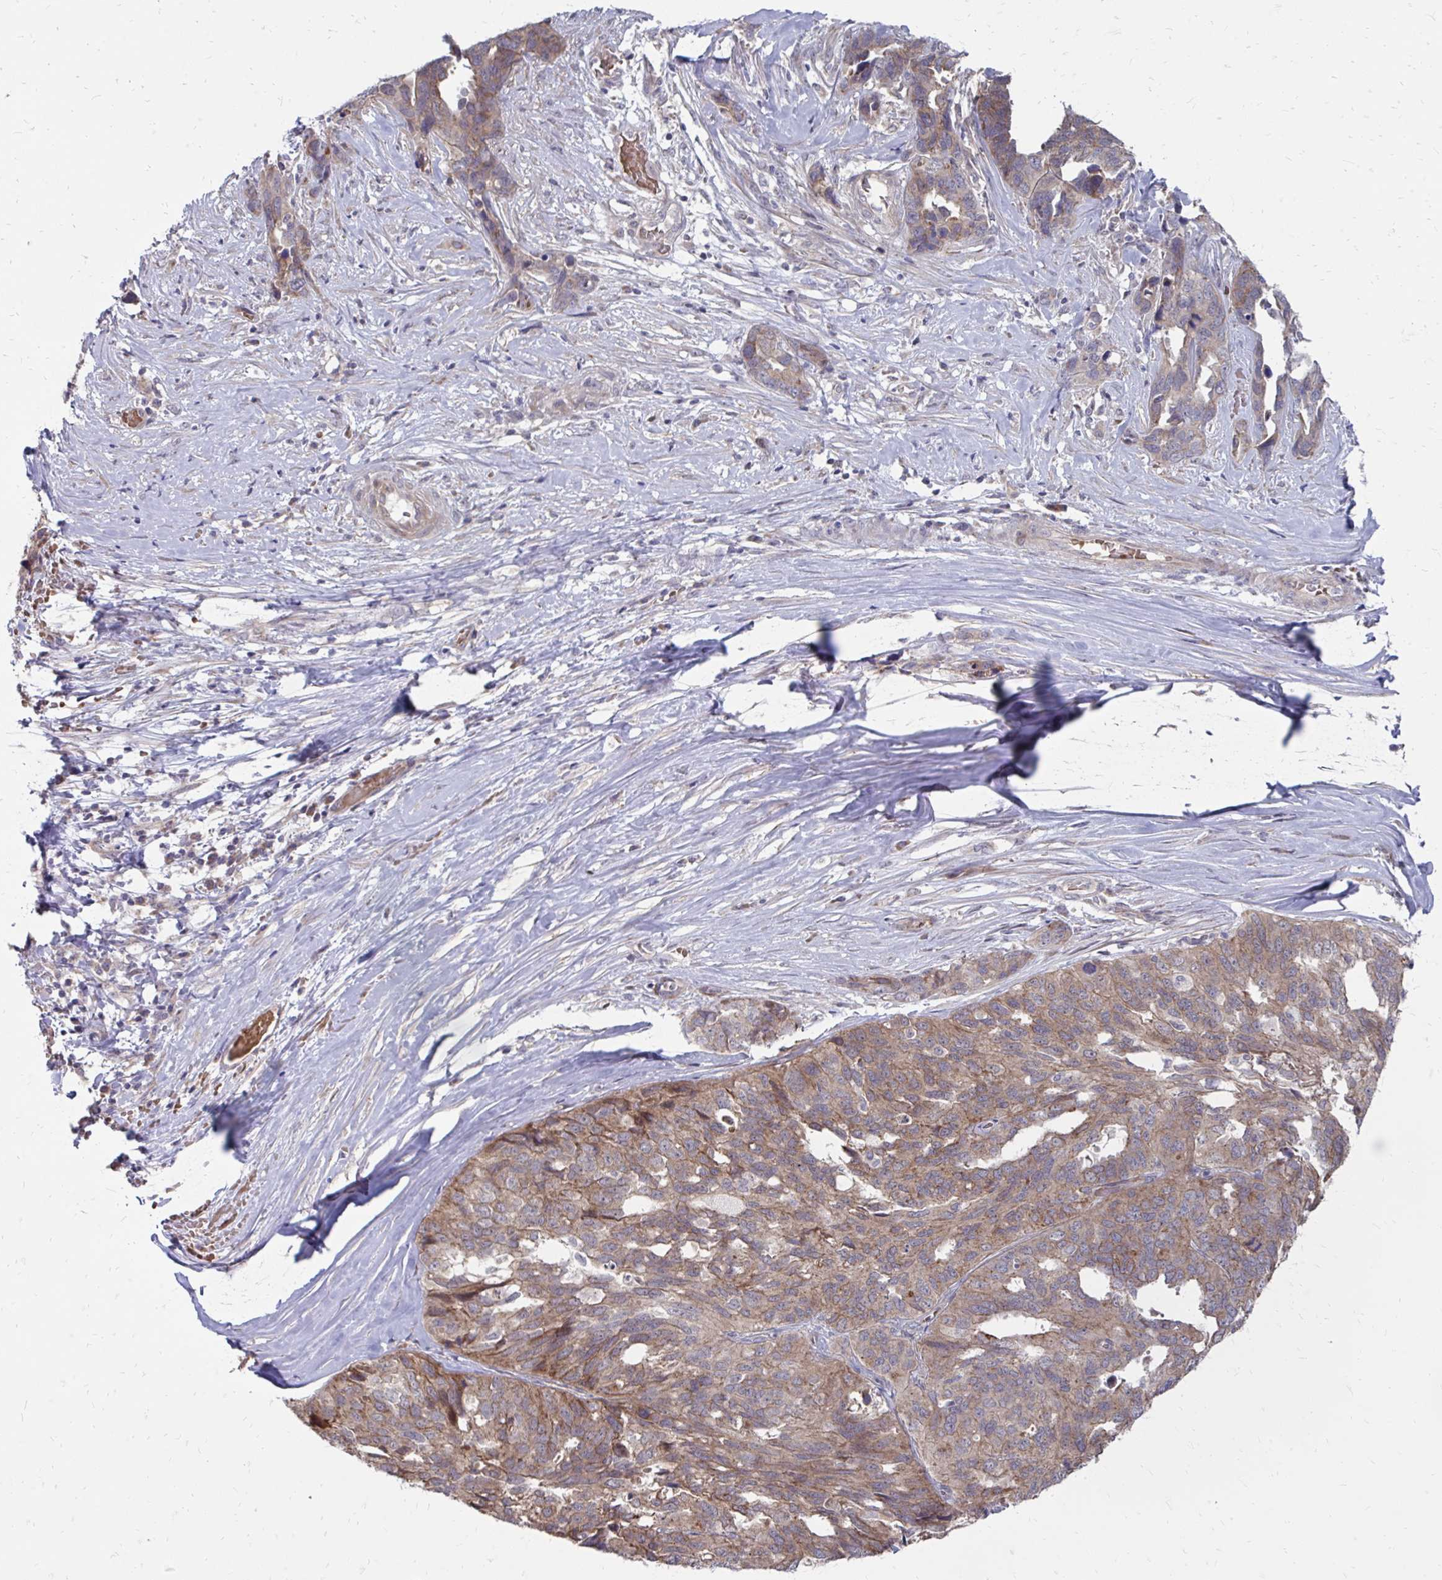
{"staining": {"intensity": "moderate", "quantity": ">75%", "location": "cytoplasmic/membranous"}, "tissue": "ovarian cancer", "cell_type": "Tumor cells", "image_type": "cancer", "snomed": [{"axis": "morphology", "description": "Cystadenocarcinoma, serous, NOS"}, {"axis": "topography", "description": "Ovary"}], "caption": "High-magnification brightfield microscopy of ovarian cancer (serous cystadenocarcinoma) stained with DAB (3,3'-diaminobenzidine) (brown) and counterstained with hematoxylin (blue). tumor cells exhibit moderate cytoplasmic/membranous staining is seen in approximately>75% of cells. The staining is performed using DAB (3,3'-diaminobenzidine) brown chromogen to label protein expression. The nuclei are counter-stained blue using hematoxylin.", "gene": "ITPR2", "patient": {"sex": "female", "age": 64}}